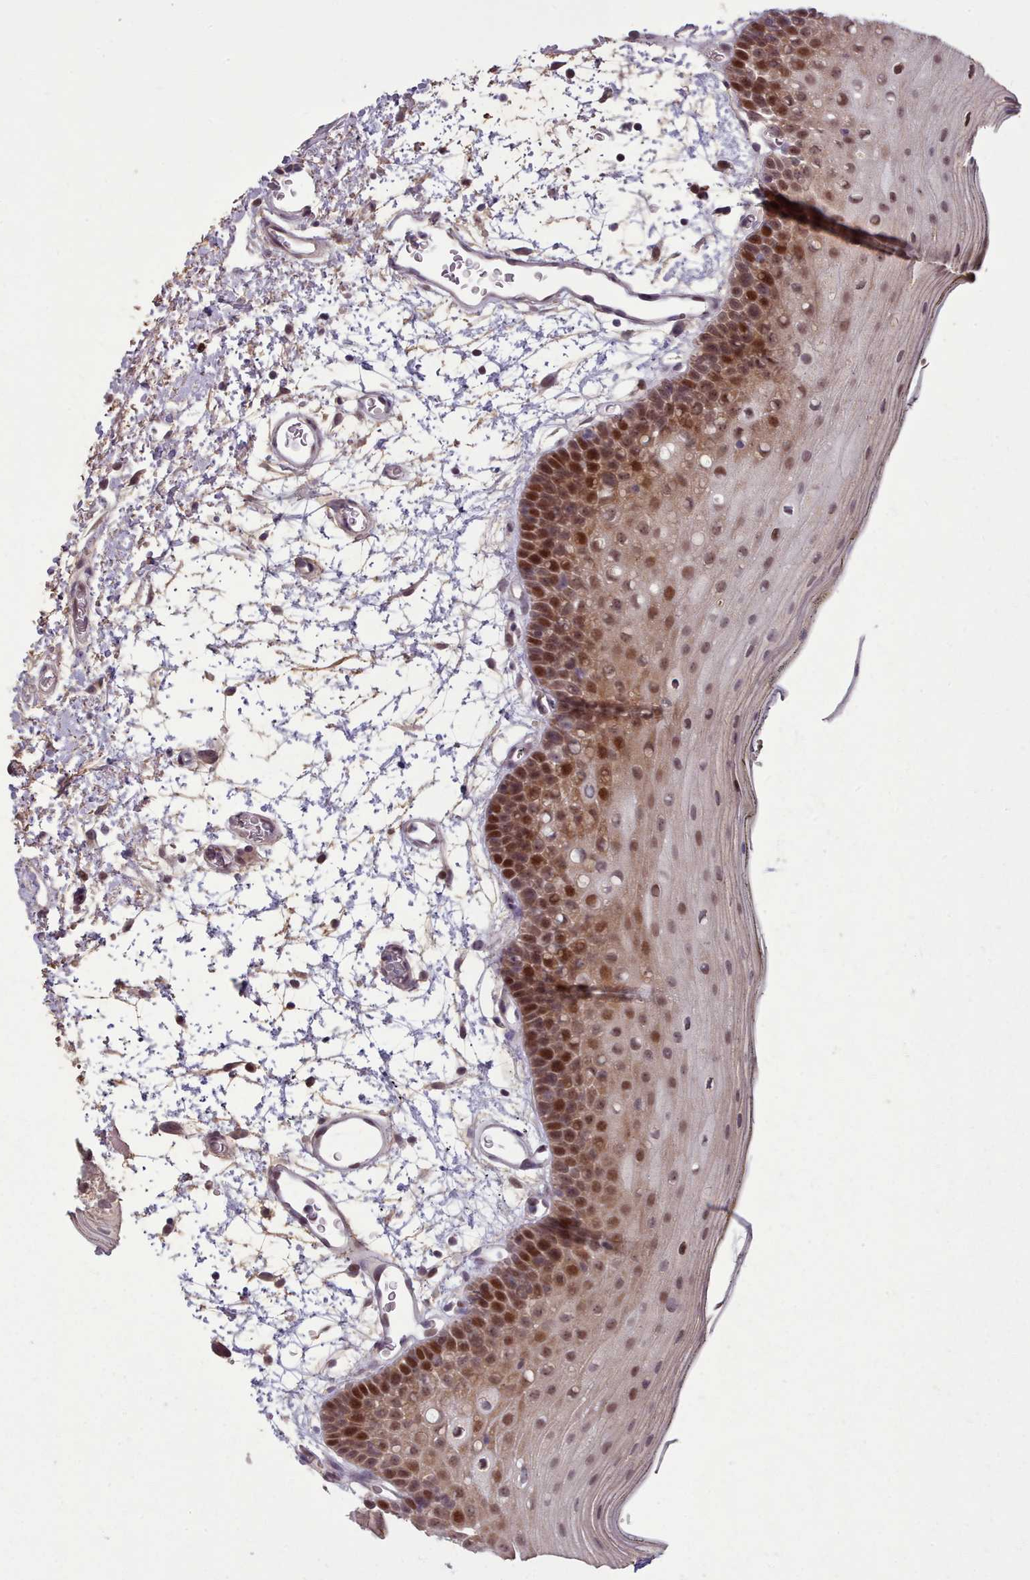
{"staining": {"intensity": "moderate", "quantity": ">75%", "location": "nuclear"}, "tissue": "oral mucosa", "cell_type": "Squamous epithelial cells", "image_type": "normal", "snomed": [{"axis": "morphology", "description": "Normal tissue, NOS"}, {"axis": "topography", "description": "Oral tissue"}, {"axis": "topography", "description": "Tounge, NOS"}], "caption": "A micrograph of oral mucosa stained for a protein shows moderate nuclear brown staining in squamous epithelial cells. The staining was performed using DAB to visualize the protein expression in brown, while the nuclei were stained in blue with hematoxylin (Magnification: 20x).", "gene": "ENSA", "patient": {"sex": "female", "age": 81}}